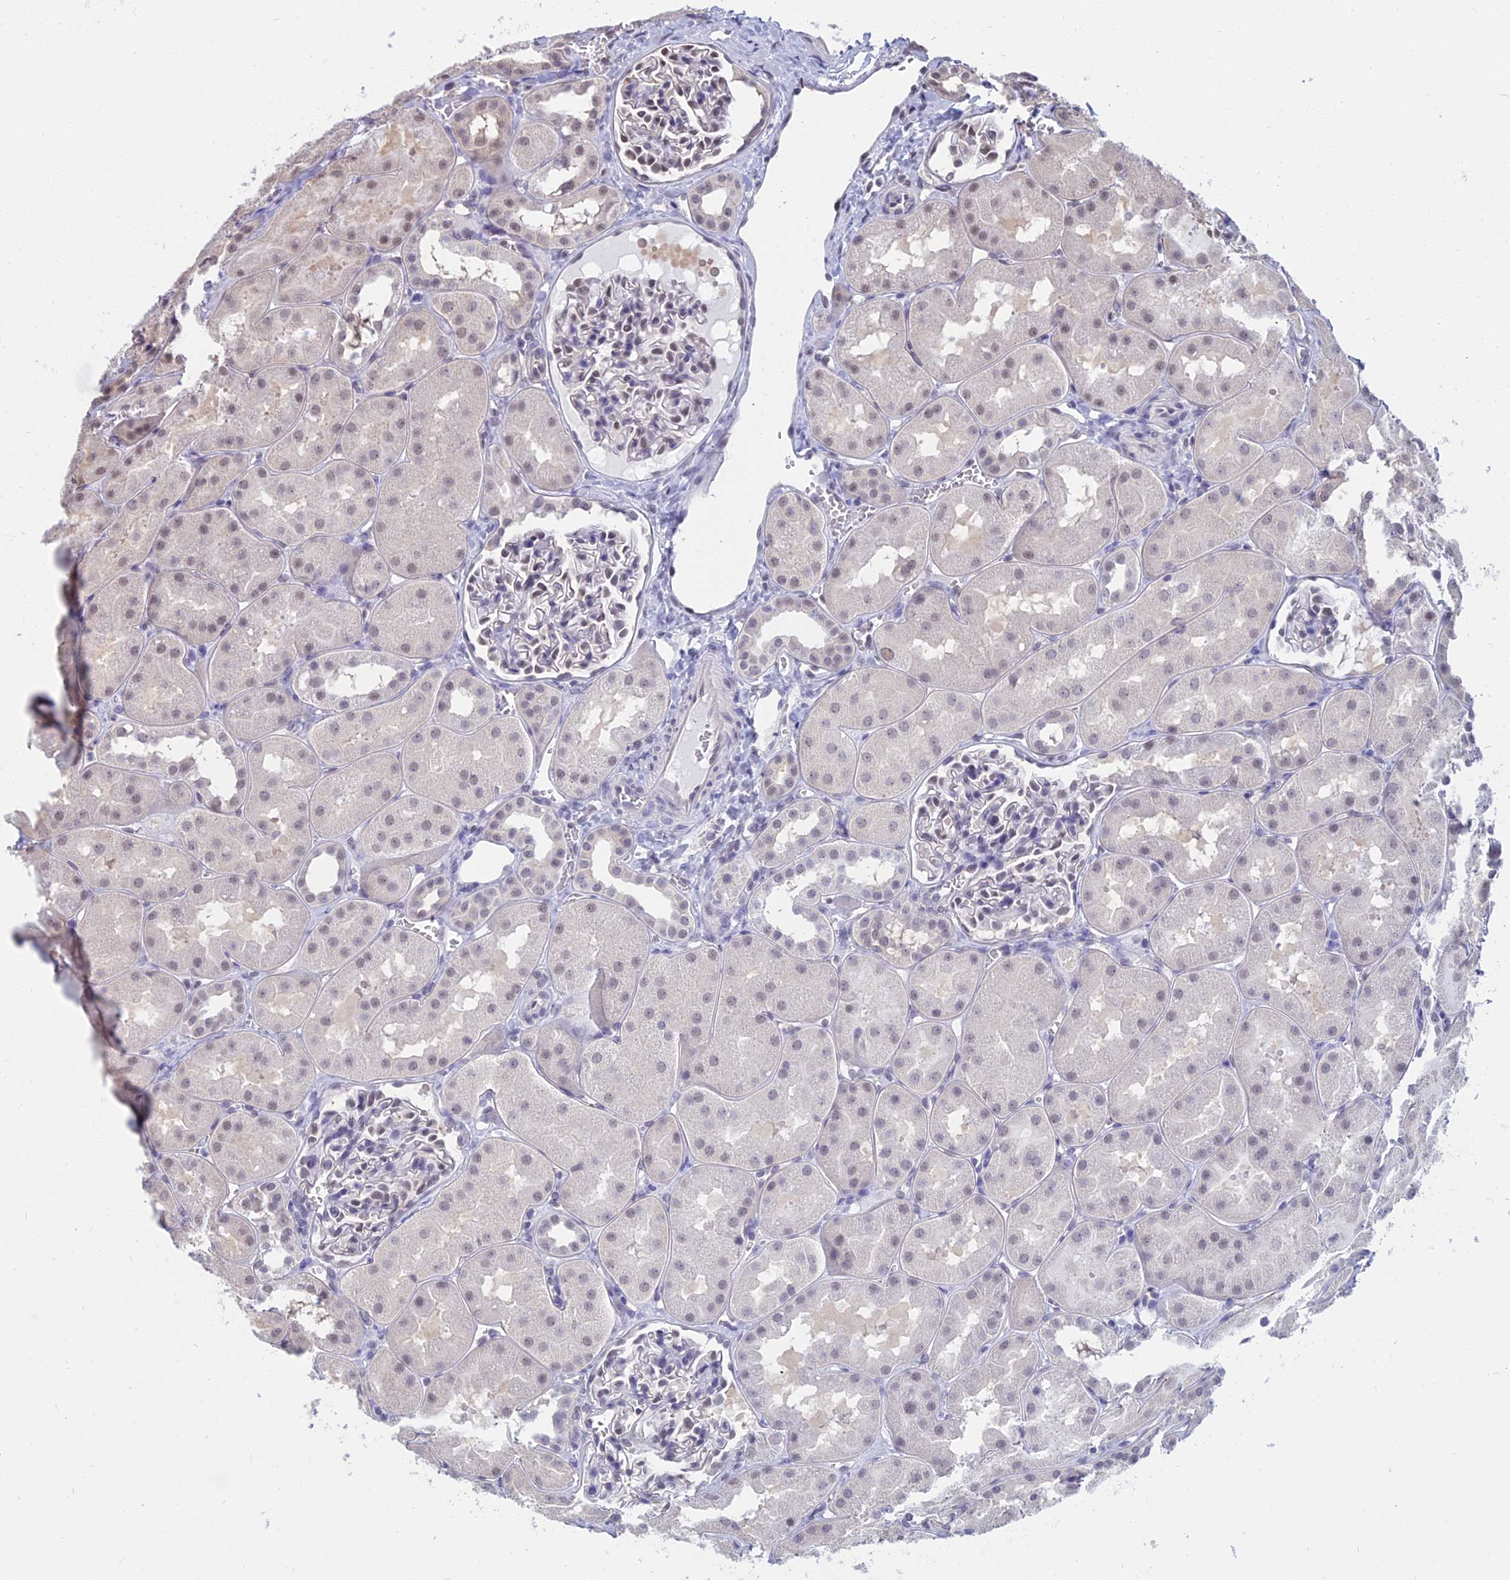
{"staining": {"intensity": "weak", "quantity": "<25%", "location": "nuclear"}, "tissue": "kidney", "cell_type": "Cells in glomeruli", "image_type": "normal", "snomed": [{"axis": "morphology", "description": "Normal tissue, NOS"}, {"axis": "topography", "description": "Kidney"}, {"axis": "topography", "description": "Urinary bladder"}], "caption": "The immunohistochemistry (IHC) histopathology image has no significant positivity in cells in glomeruli of kidney. (Stains: DAB immunohistochemistry (IHC) with hematoxylin counter stain, Microscopy: brightfield microscopy at high magnification).", "gene": "SRSF7", "patient": {"sex": "male", "age": 16}}